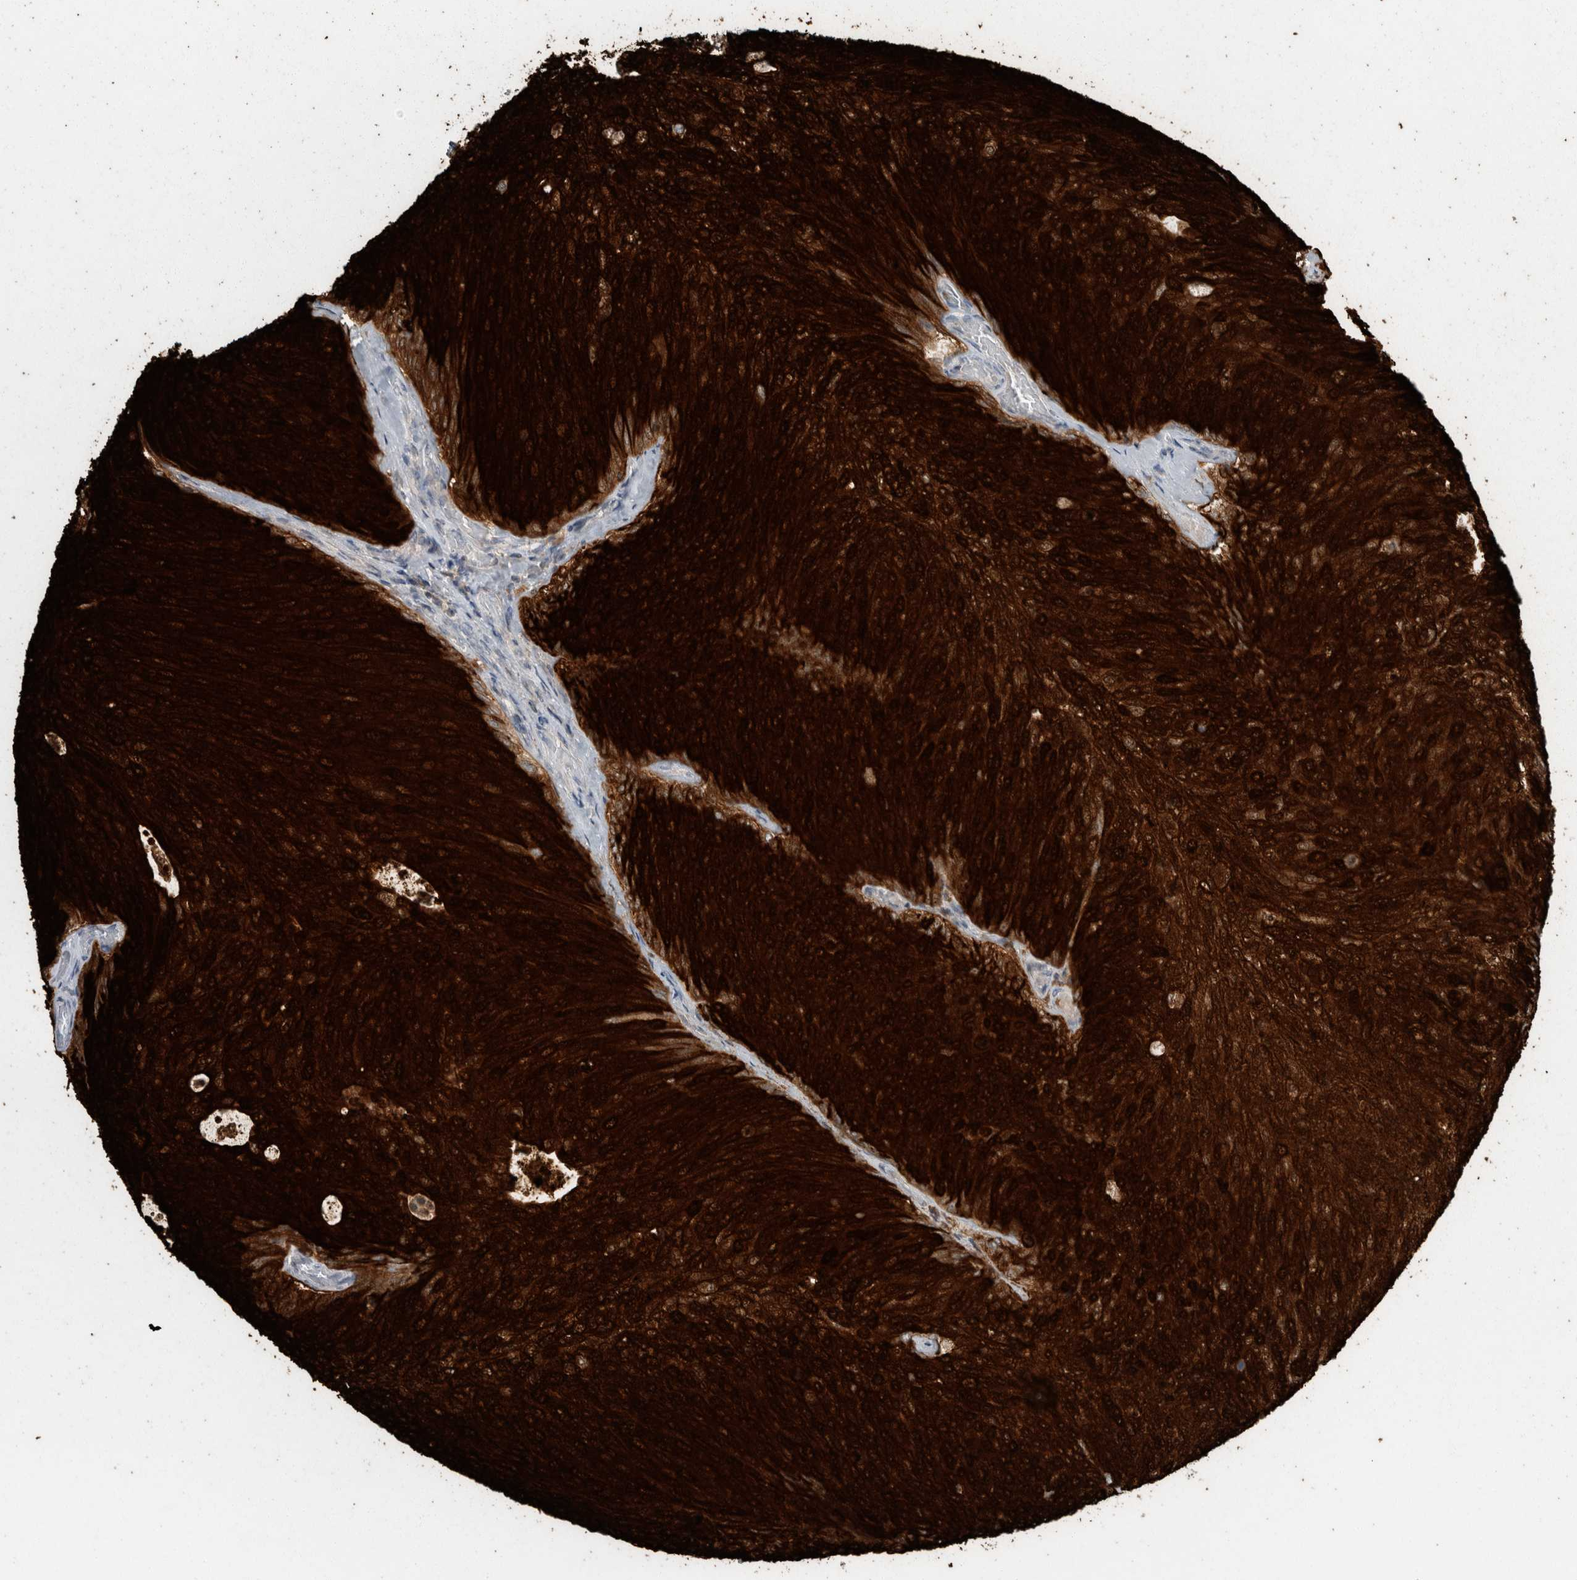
{"staining": {"intensity": "strong", "quantity": ">75%", "location": "cytoplasmic/membranous,nuclear"}, "tissue": "urothelial cancer", "cell_type": "Tumor cells", "image_type": "cancer", "snomed": [{"axis": "morphology", "description": "Urothelial carcinoma, Low grade"}, {"axis": "topography", "description": "Urinary bladder"}], "caption": "This micrograph shows immunohistochemistry staining of human urothelial cancer, with high strong cytoplasmic/membranous and nuclear staining in approximately >75% of tumor cells.", "gene": "KNTC1", "patient": {"sex": "female", "age": 79}}